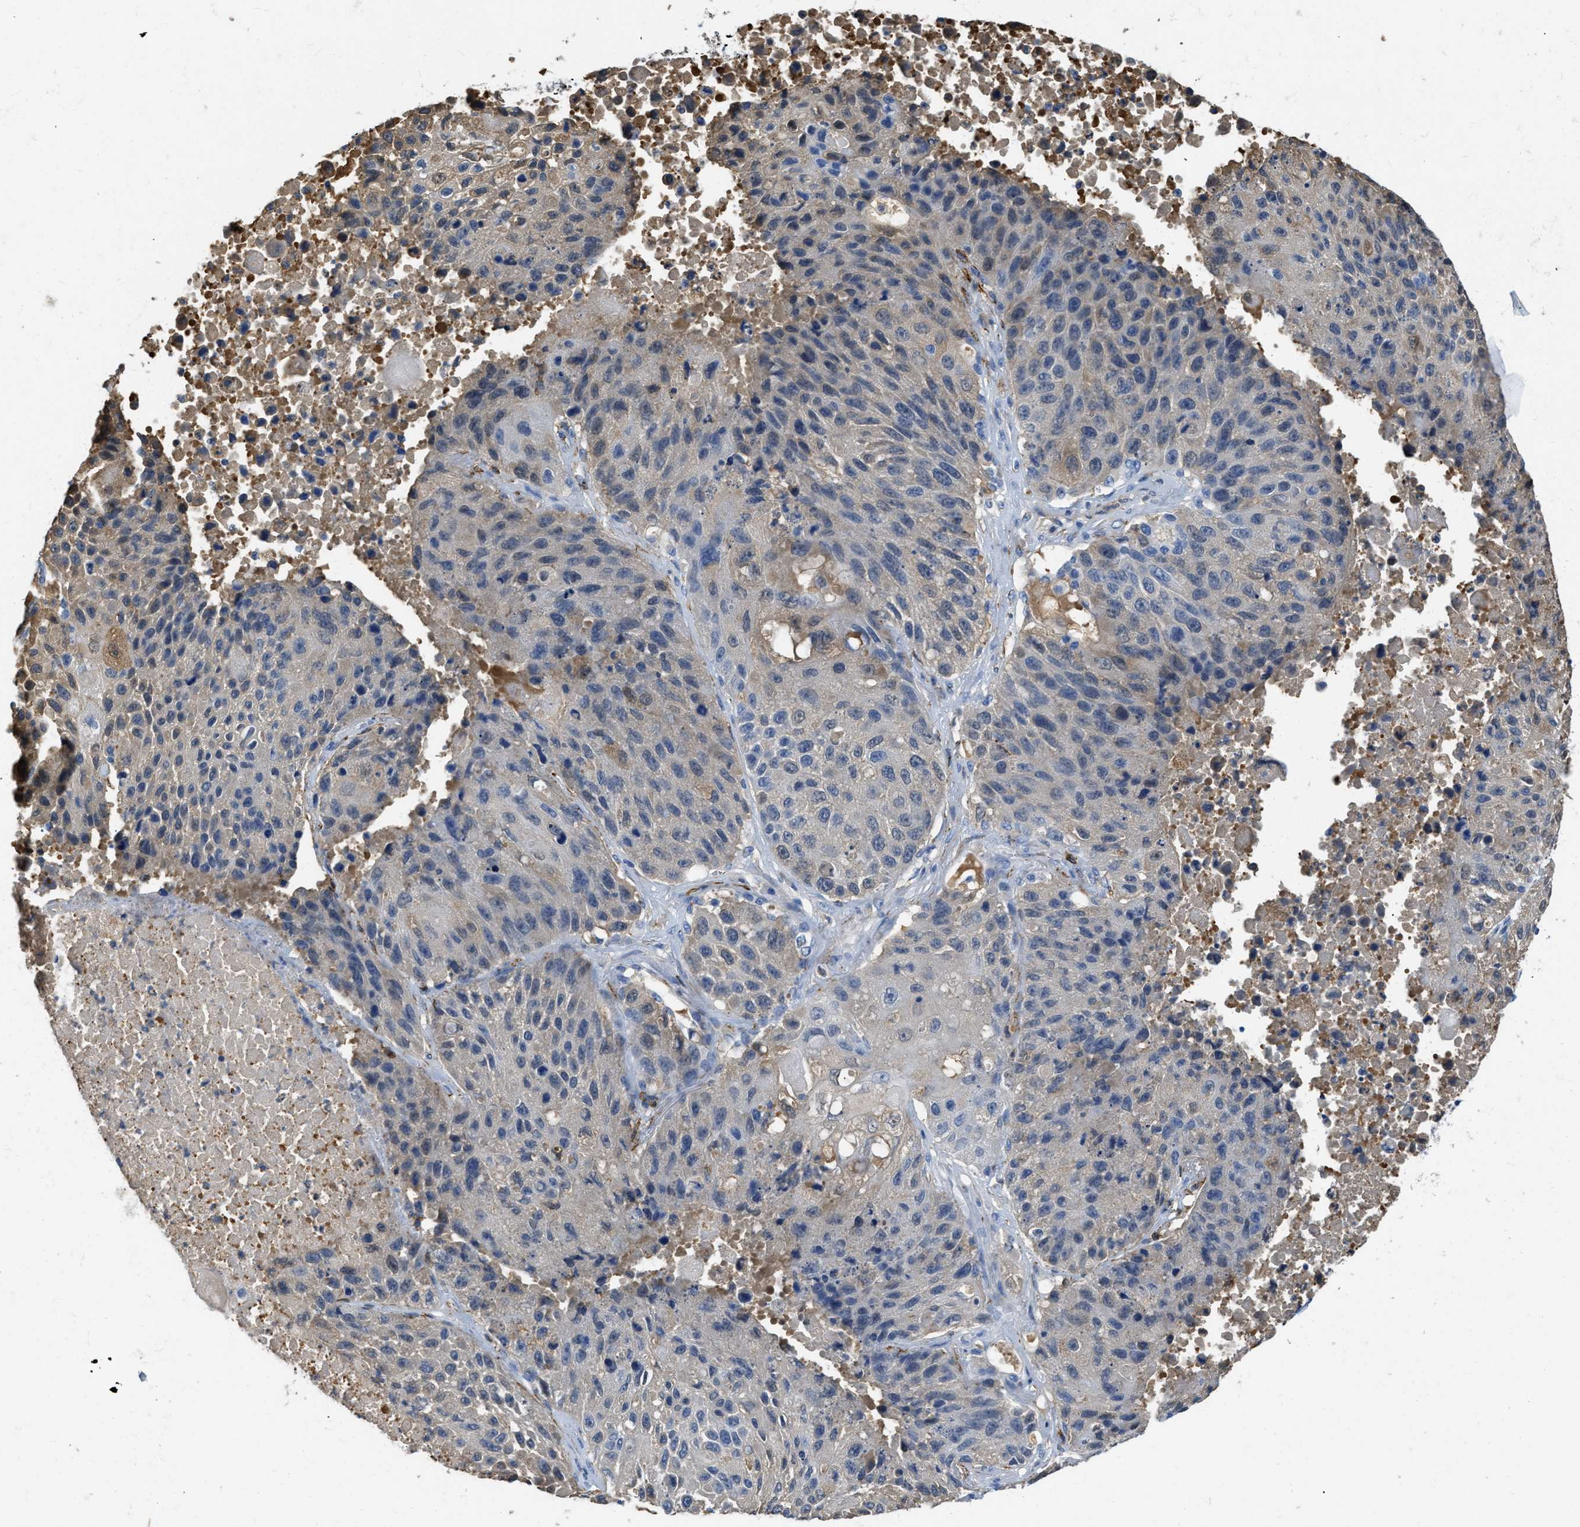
{"staining": {"intensity": "weak", "quantity": "<25%", "location": "cytoplasmic/membranous"}, "tissue": "lung cancer", "cell_type": "Tumor cells", "image_type": "cancer", "snomed": [{"axis": "morphology", "description": "Squamous cell carcinoma, NOS"}, {"axis": "topography", "description": "Lung"}], "caption": "Image shows no significant protein expression in tumor cells of lung cancer (squamous cell carcinoma).", "gene": "SPEG", "patient": {"sex": "male", "age": 61}}